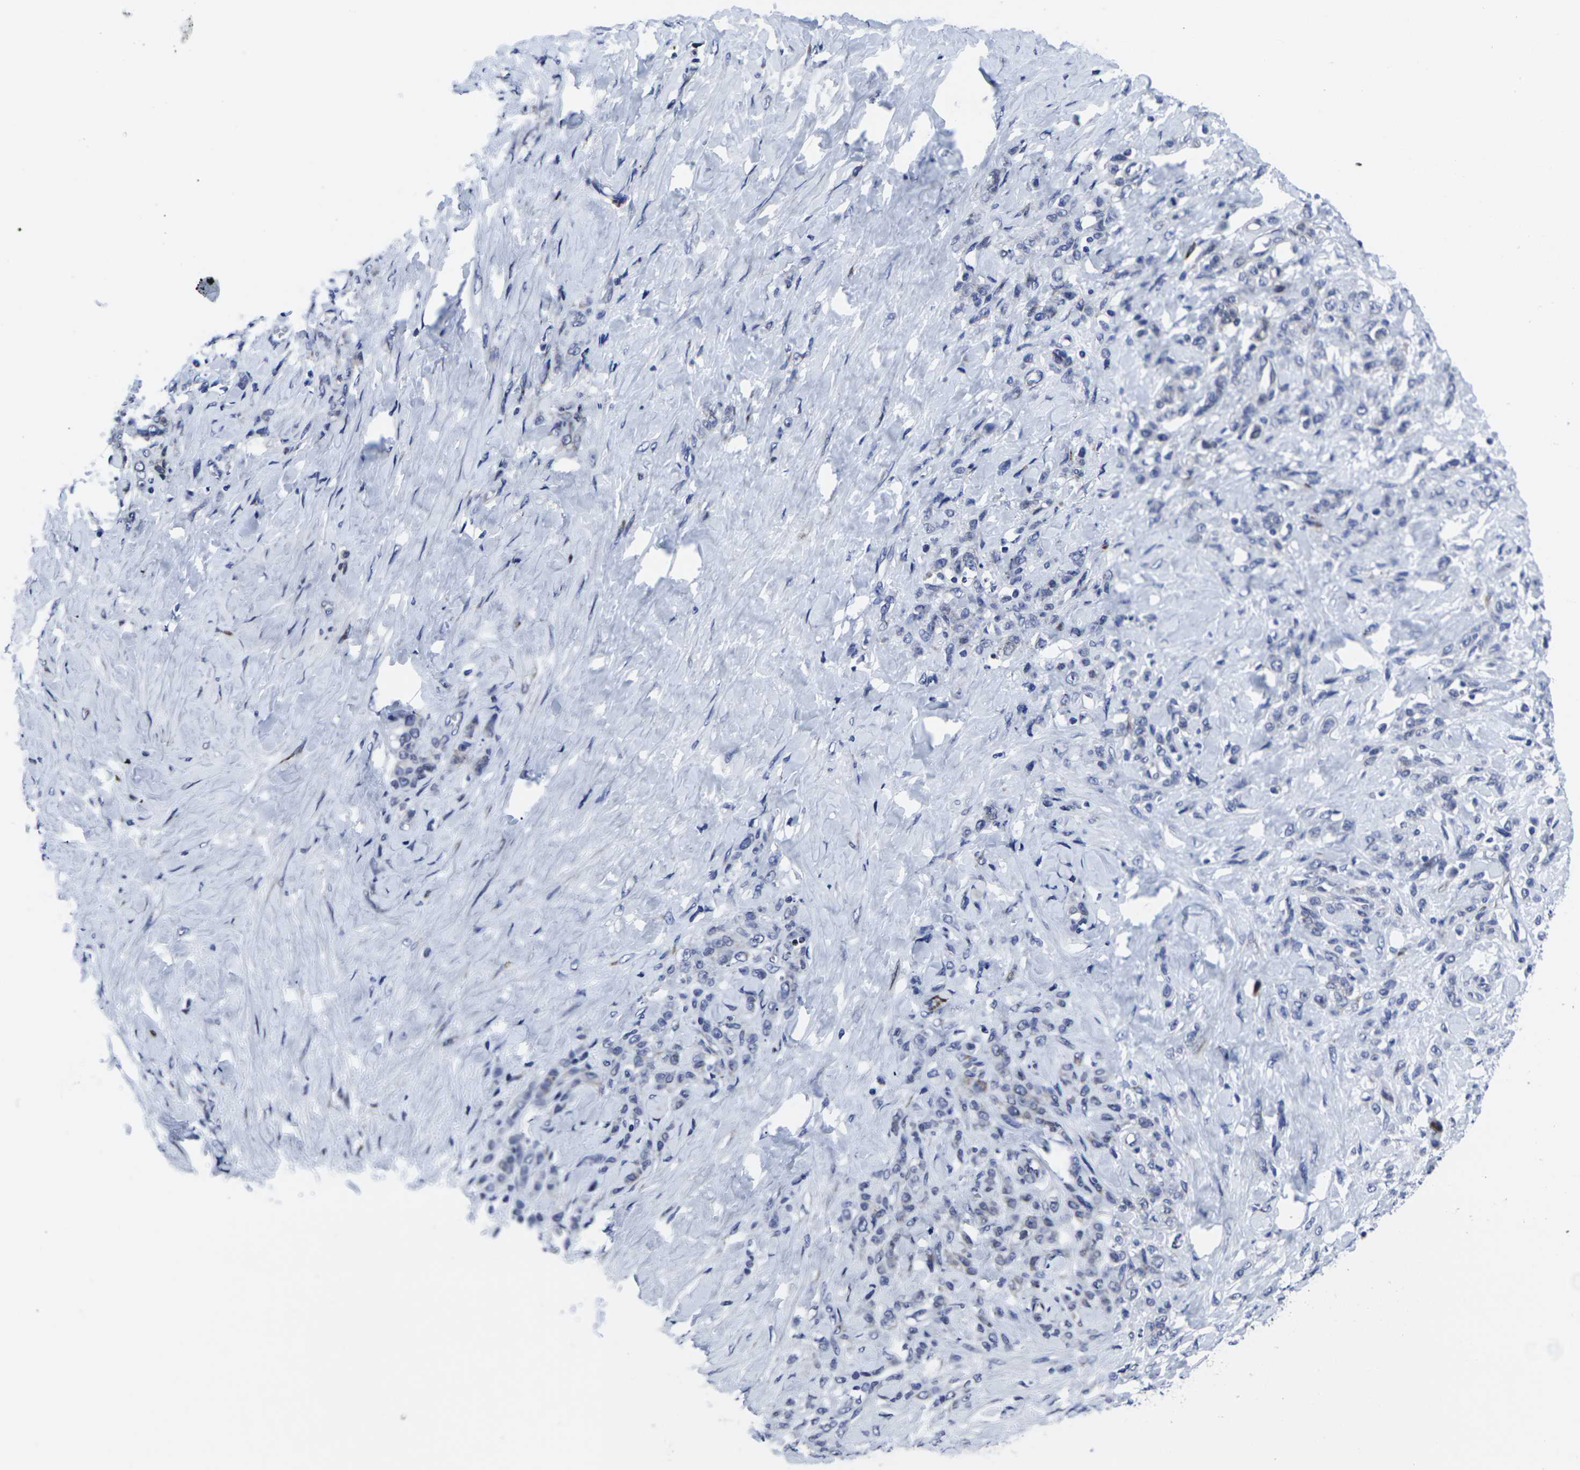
{"staining": {"intensity": "weak", "quantity": "<25%", "location": "cytoplasmic/membranous"}, "tissue": "stomach cancer", "cell_type": "Tumor cells", "image_type": "cancer", "snomed": [{"axis": "morphology", "description": "Adenocarcinoma, NOS"}, {"axis": "topography", "description": "Stomach"}], "caption": "The photomicrograph exhibits no staining of tumor cells in stomach adenocarcinoma.", "gene": "RPN1", "patient": {"sex": "male", "age": 82}}